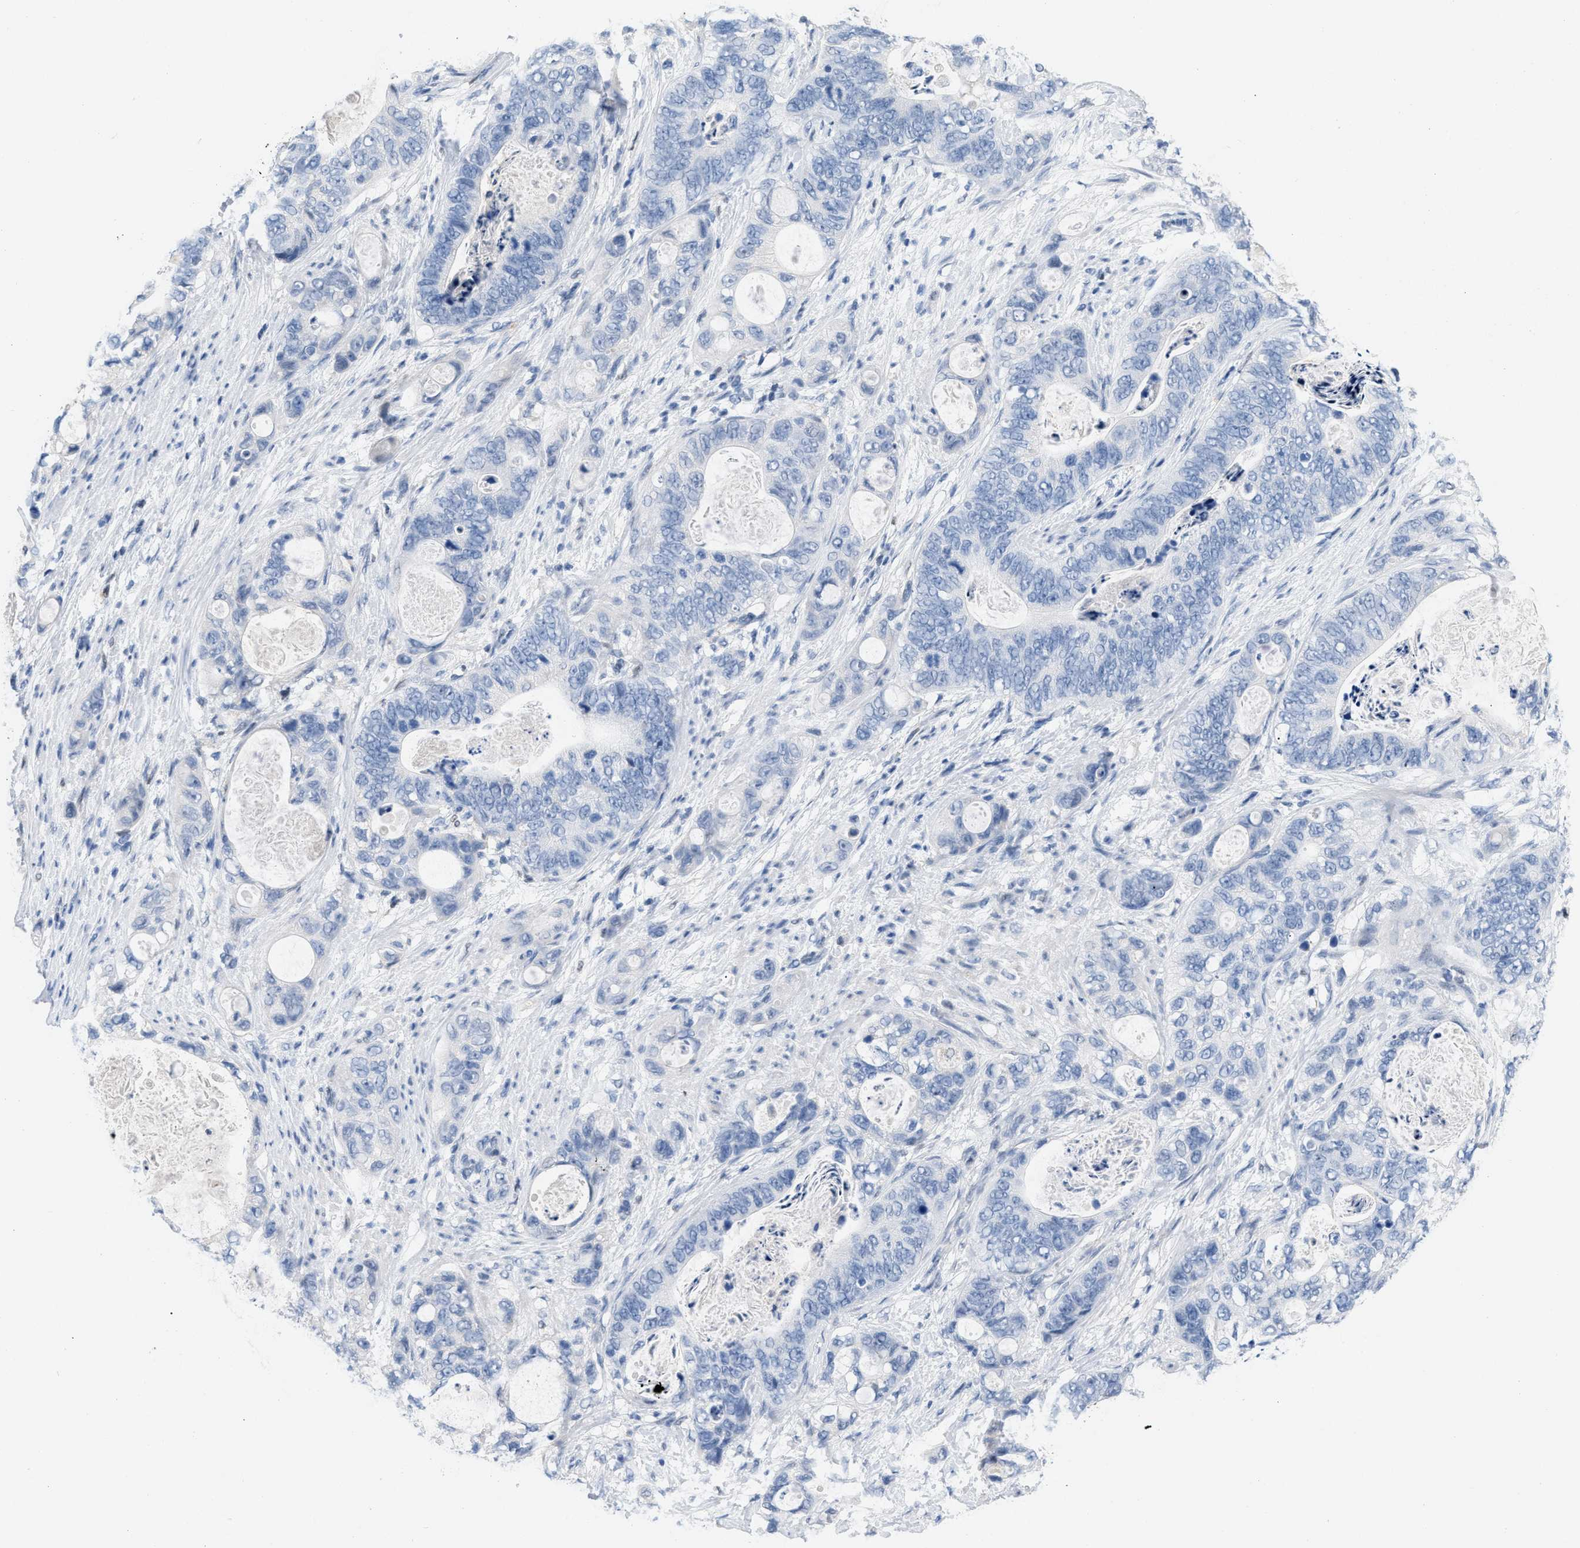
{"staining": {"intensity": "negative", "quantity": "none", "location": "none"}, "tissue": "stomach cancer", "cell_type": "Tumor cells", "image_type": "cancer", "snomed": [{"axis": "morphology", "description": "Normal tissue, NOS"}, {"axis": "morphology", "description": "Adenocarcinoma, NOS"}, {"axis": "topography", "description": "Stomach"}], "caption": "This is an immunohistochemistry (IHC) photomicrograph of human stomach adenocarcinoma. There is no staining in tumor cells.", "gene": "BOLL", "patient": {"sex": "female", "age": 89}}